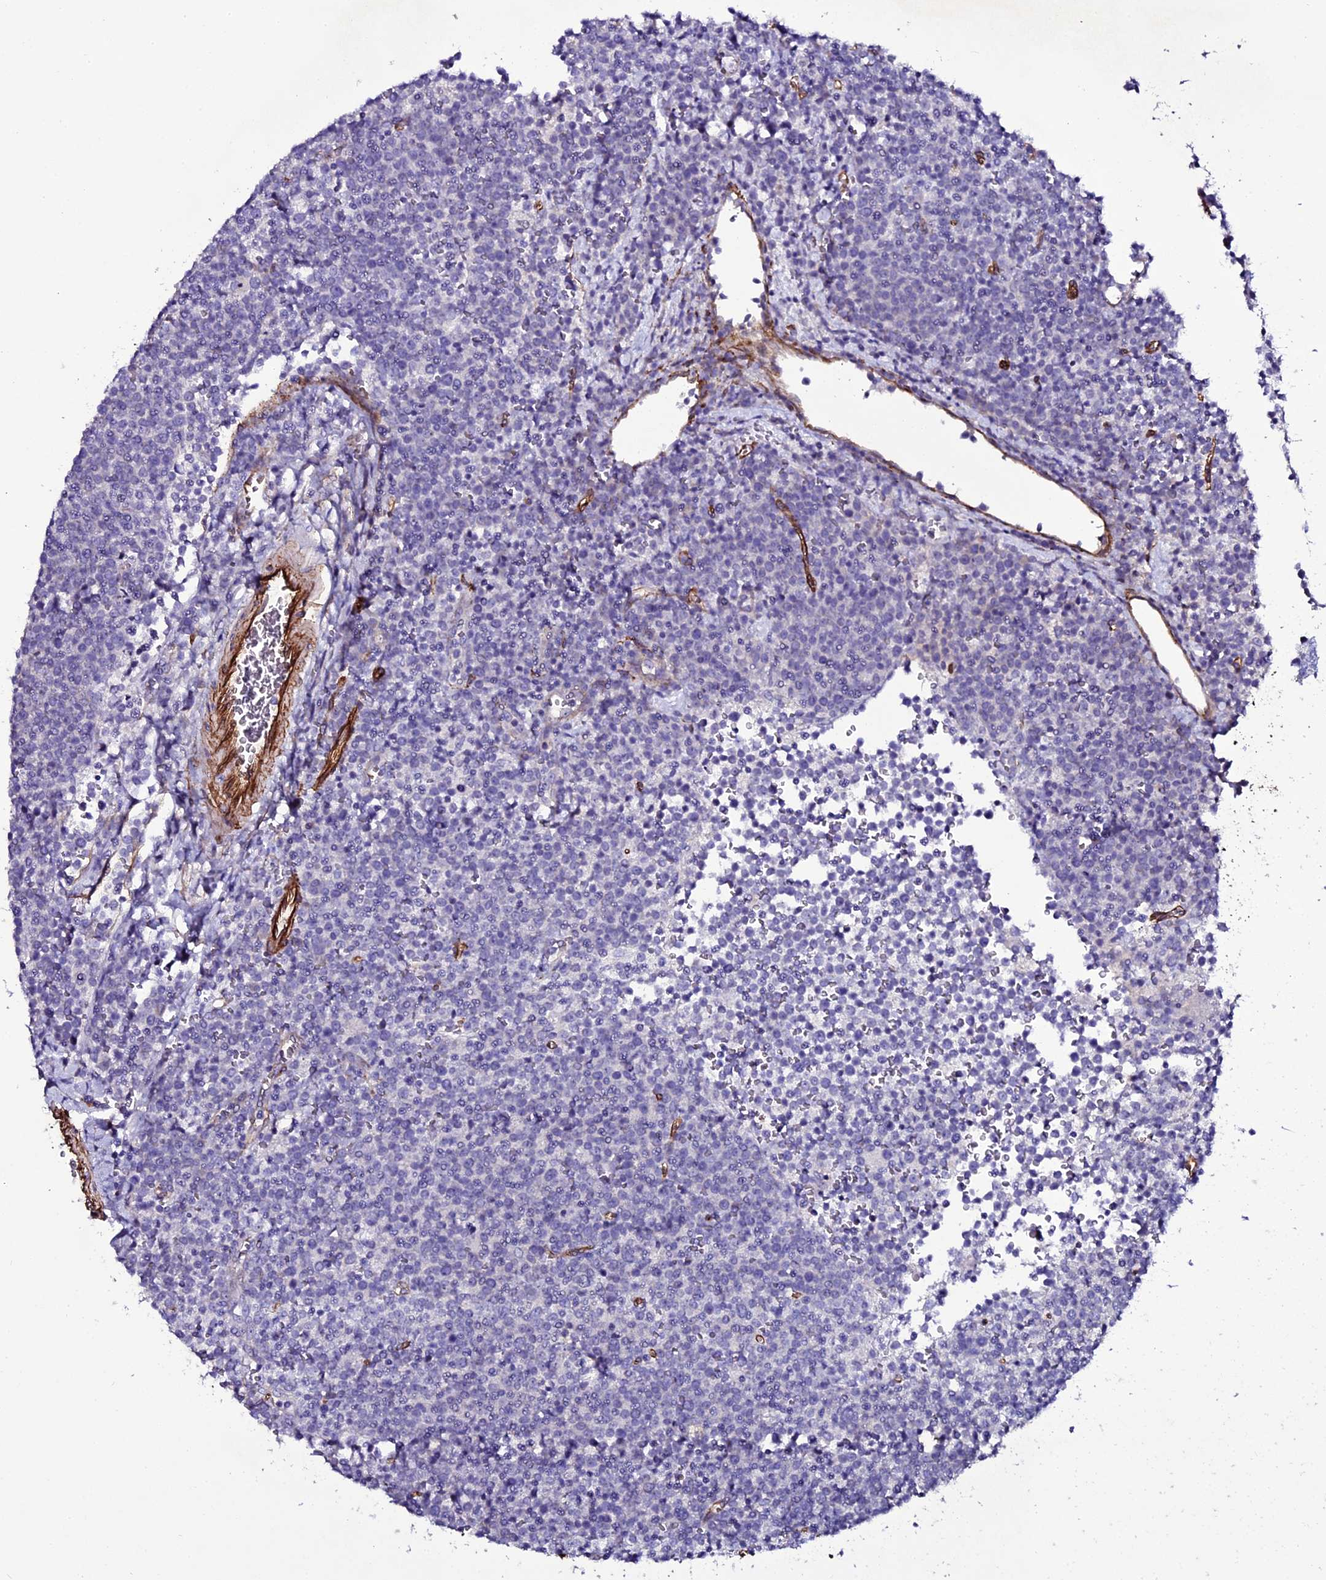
{"staining": {"intensity": "negative", "quantity": "none", "location": "none"}, "tissue": "lymphoma", "cell_type": "Tumor cells", "image_type": "cancer", "snomed": [{"axis": "morphology", "description": "Malignant lymphoma, non-Hodgkin's type, High grade"}, {"axis": "topography", "description": "Lymph node"}], "caption": "High magnification brightfield microscopy of malignant lymphoma, non-Hodgkin's type (high-grade) stained with DAB (brown) and counterstained with hematoxylin (blue): tumor cells show no significant positivity.", "gene": "MEX3C", "patient": {"sex": "male", "age": 61}}